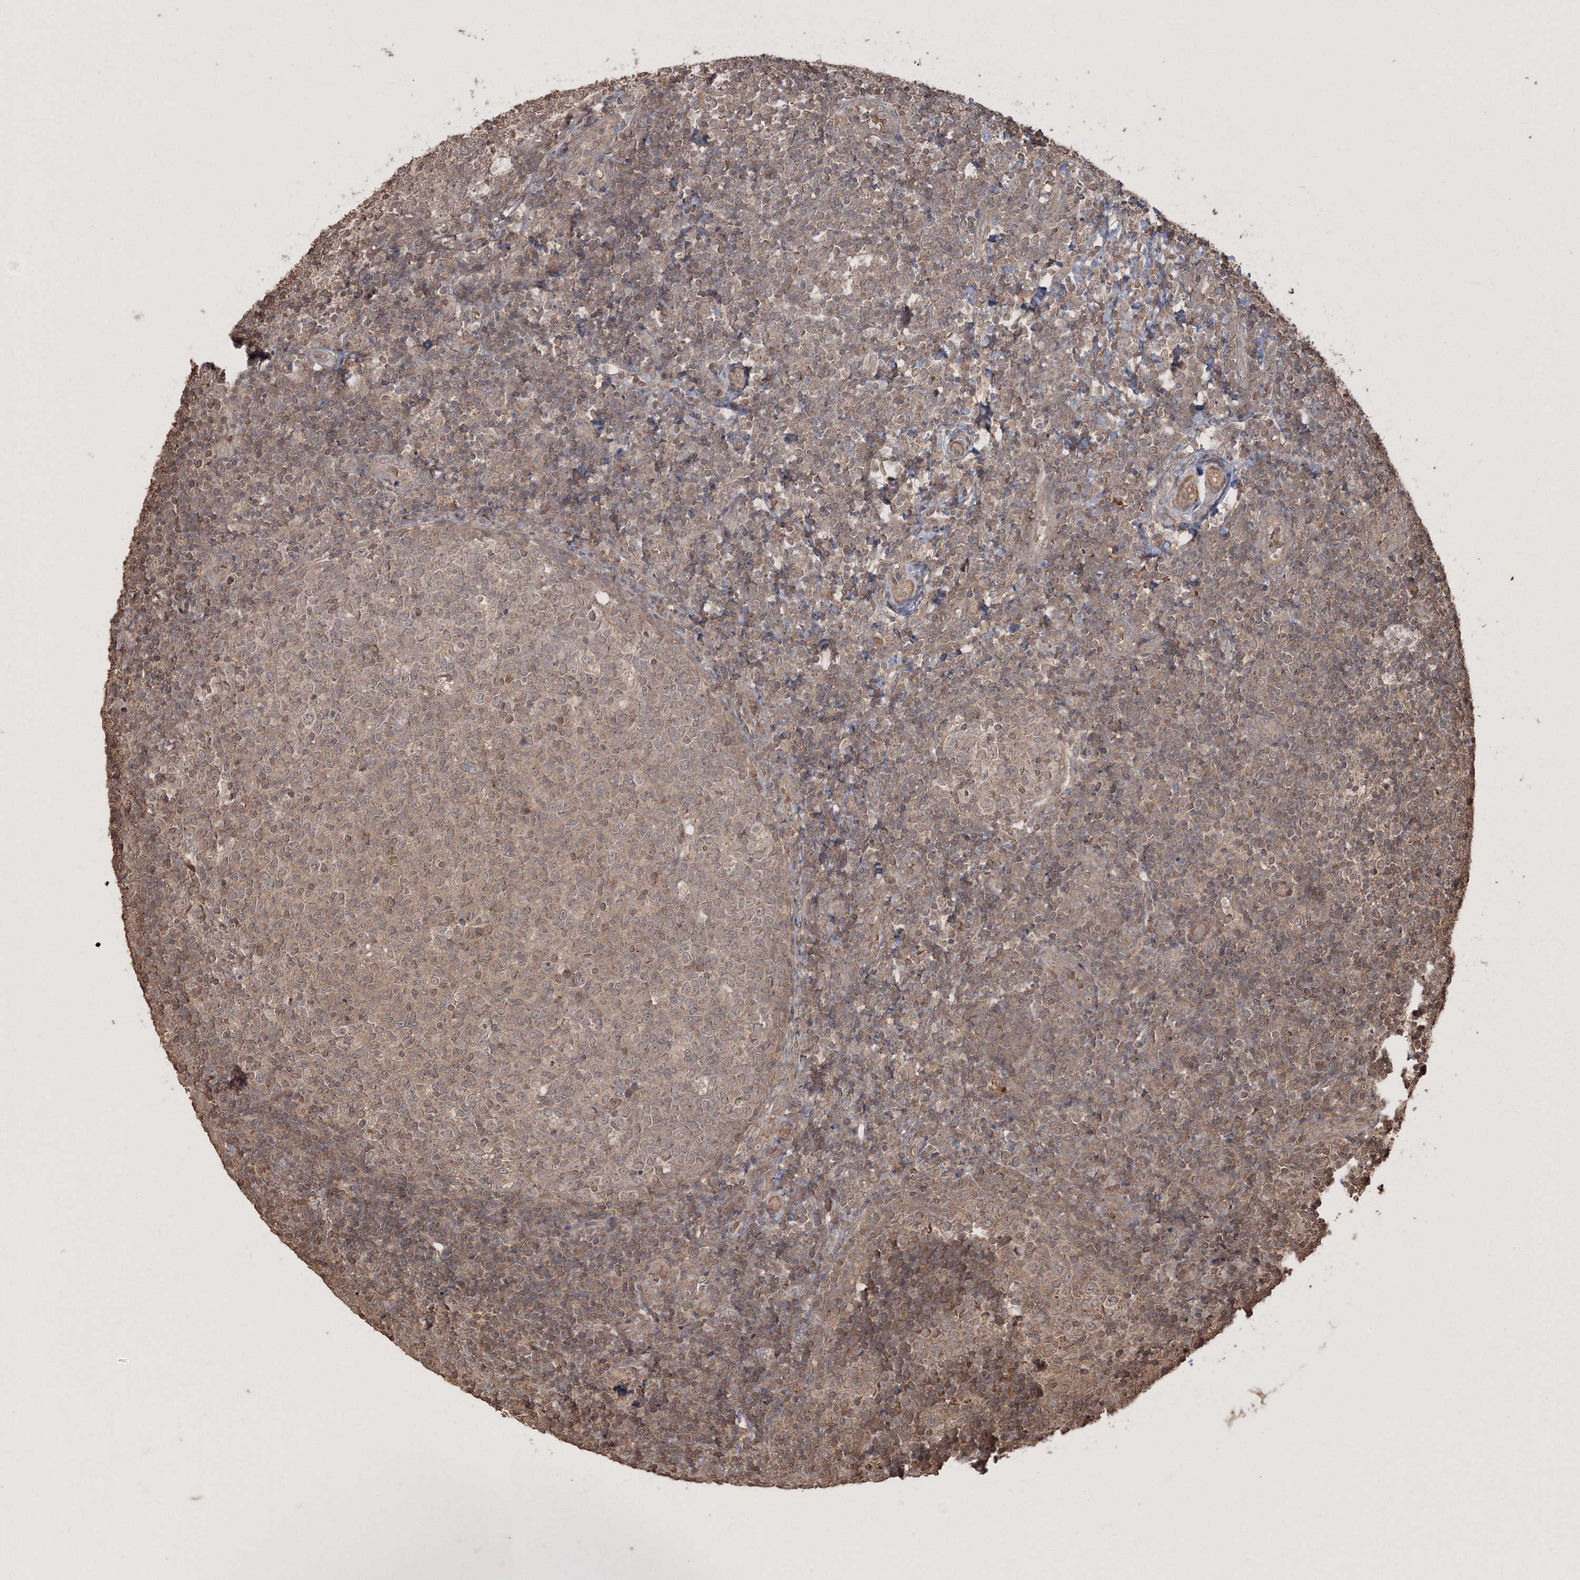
{"staining": {"intensity": "moderate", "quantity": "<25%", "location": "cytoplasmic/membranous,nuclear"}, "tissue": "tonsil", "cell_type": "Germinal center cells", "image_type": "normal", "snomed": [{"axis": "morphology", "description": "Normal tissue, NOS"}, {"axis": "topography", "description": "Tonsil"}], "caption": "Immunohistochemistry (IHC) image of unremarkable tonsil: tonsil stained using immunohistochemistry exhibits low levels of moderate protein expression localized specifically in the cytoplasmic/membranous,nuclear of germinal center cells, appearing as a cytoplasmic/membranous,nuclear brown color.", "gene": "CCDC122", "patient": {"sex": "female", "age": 19}}